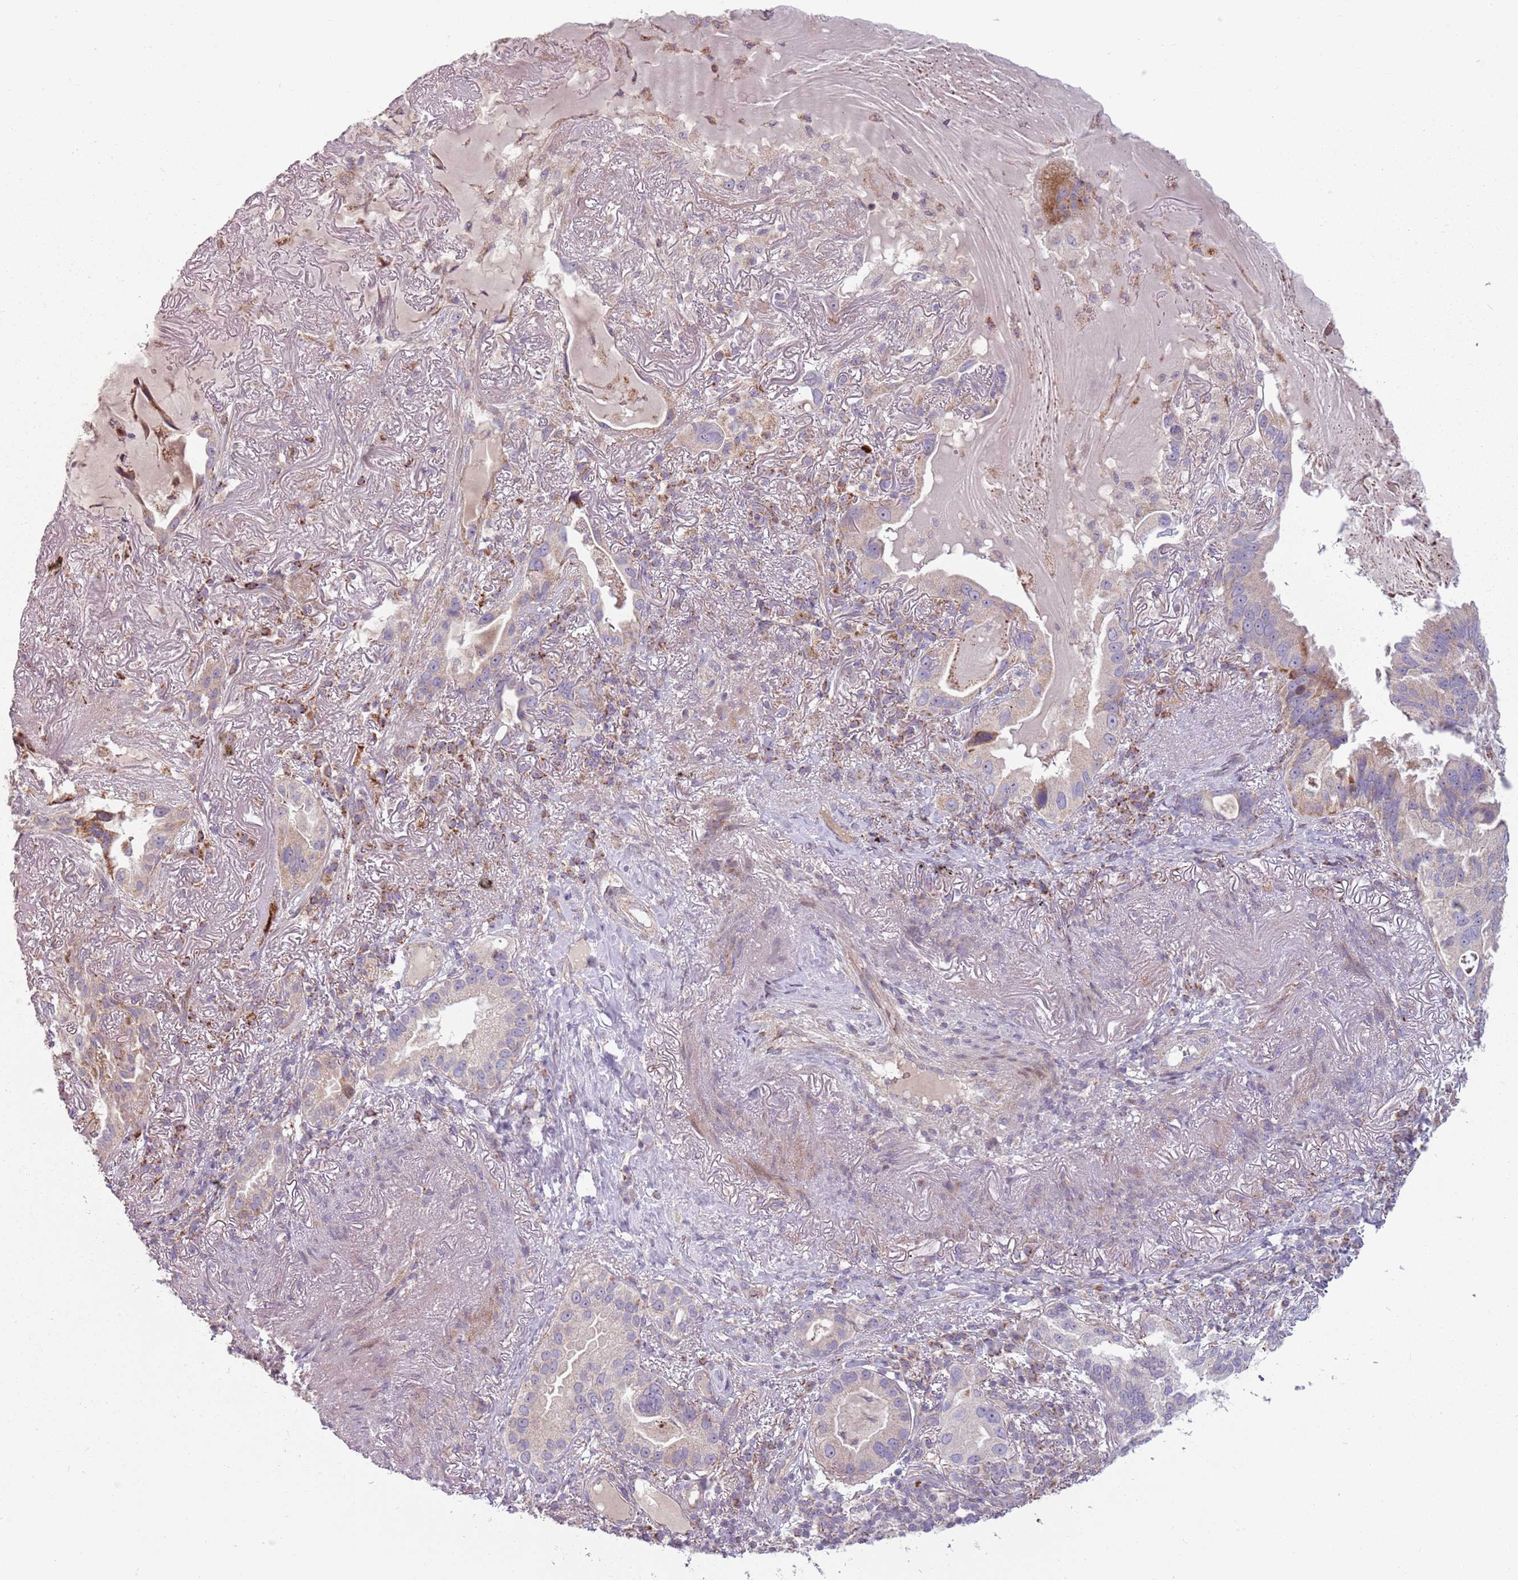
{"staining": {"intensity": "weak", "quantity": "<25%", "location": "cytoplasmic/membranous"}, "tissue": "lung cancer", "cell_type": "Tumor cells", "image_type": "cancer", "snomed": [{"axis": "morphology", "description": "Adenocarcinoma, NOS"}, {"axis": "topography", "description": "Lung"}], "caption": "Human adenocarcinoma (lung) stained for a protein using IHC reveals no expression in tumor cells.", "gene": "ZNF530", "patient": {"sex": "female", "age": 69}}